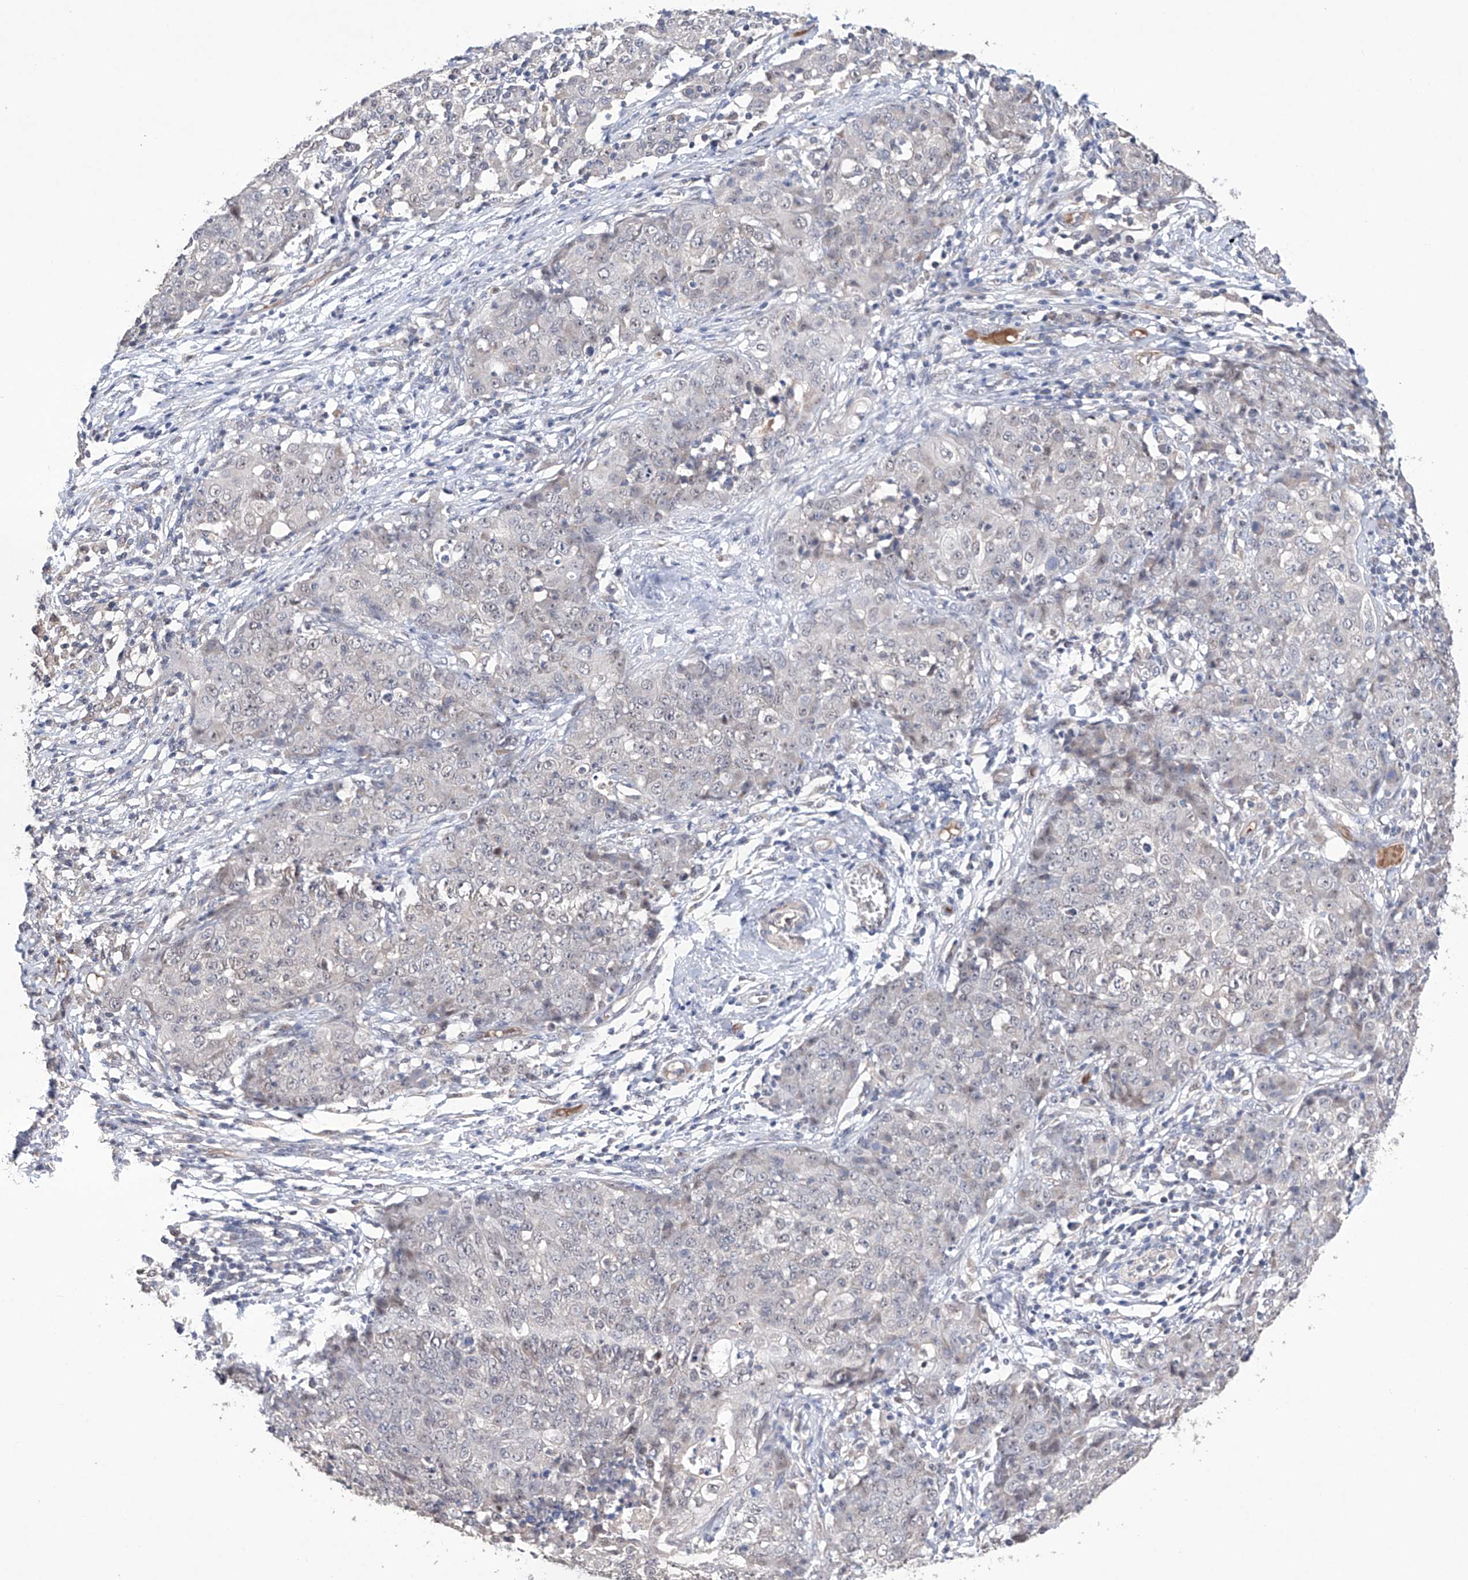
{"staining": {"intensity": "negative", "quantity": "none", "location": "none"}, "tissue": "ovarian cancer", "cell_type": "Tumor cells", "image_type": "cancer", "snomed": [{"axis": "morphology", "description": "Carcinoma, endometroid"}, {"axis": "topography", "description": "Ovary"}], "caption": "Immunohistochemistry of human ovarian cancer demonstrates no staining in tumor cells. (Immunohistochemistry, brightfield microscopy, high magnification).", "gene": "AFG1L", "patient": {"sex": "female", "age": 42}}